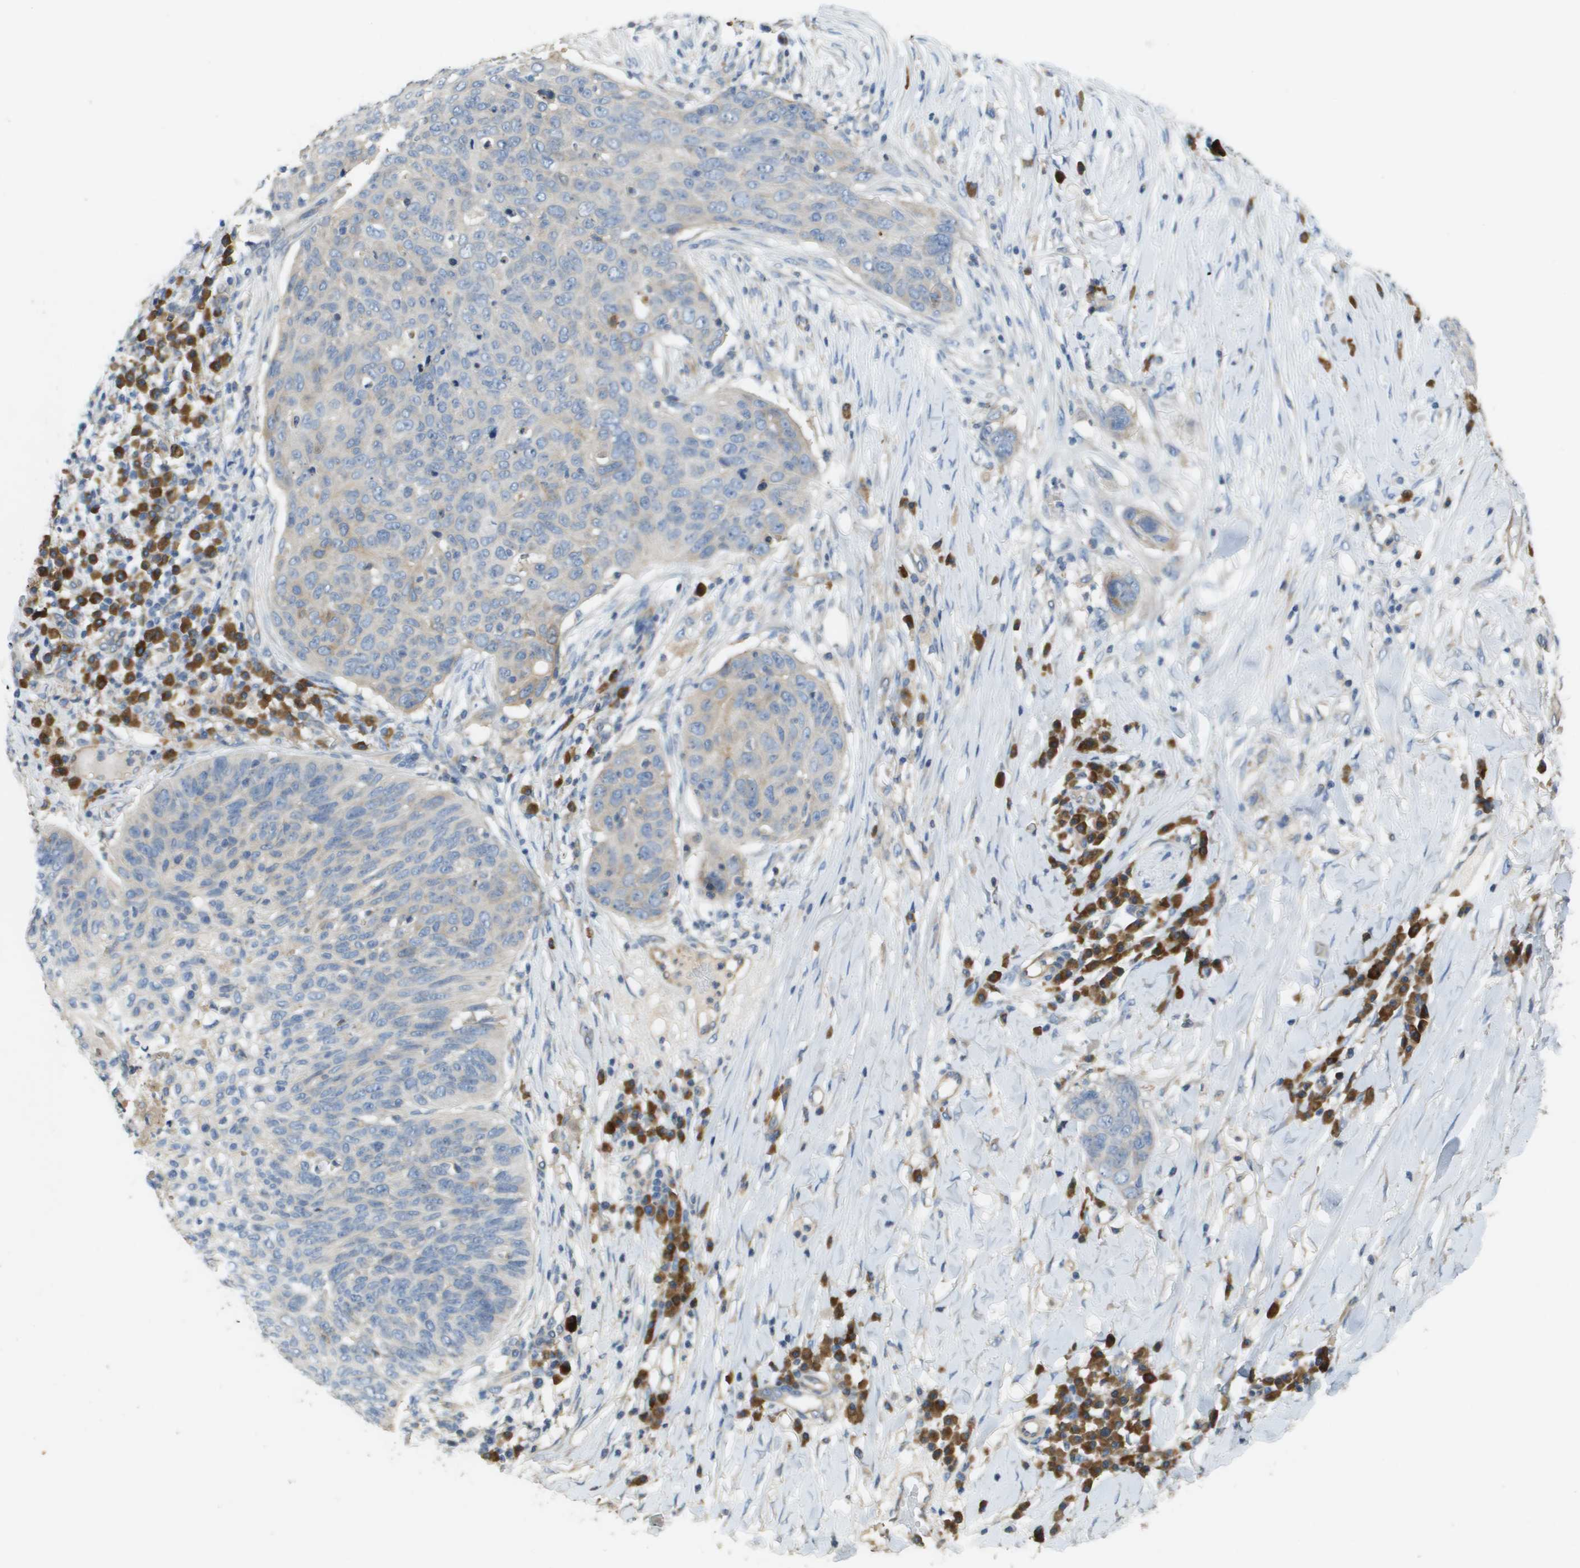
{"staining": {"intensity": "weak", "quantity": "25%-75%", "location": "cytoplasmic/membranous"}, "tissue": "skin cancer", "cell_type": "Tumor cells", "image_type": "cancer", "snomed": [{"axis": "morphology", "description": "Squamous cell carcinoma in situ, NOS"}, {"axis": "morphology", "description": "Squamous cell carcinoma, NOS"}, {"axis": "topography", "description": "Skin"}], "caption": "Human skin squamous cell carcinoma stained with a protein marker reveals weak staining in tumor cells.", "gene": "CASP10", "patient": {"sex": "male", "age": 93}}